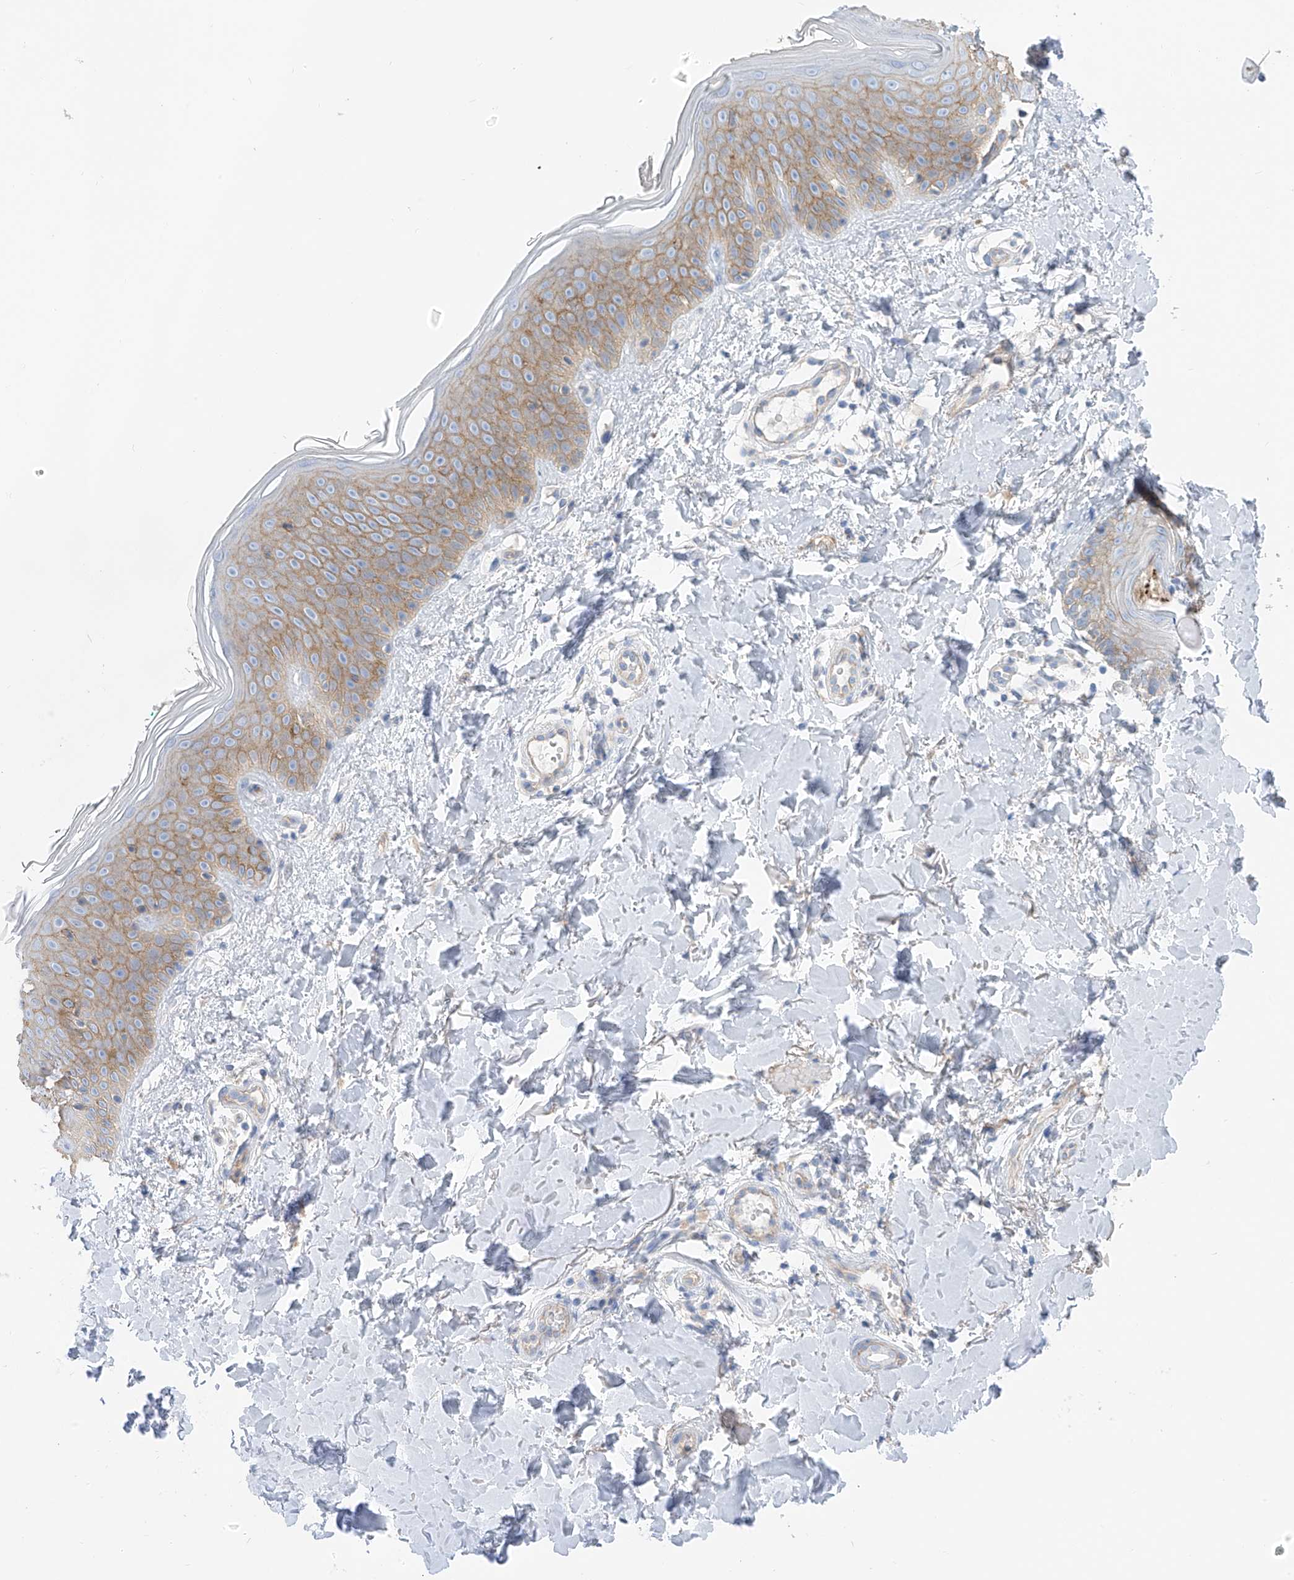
{"staining": {"intensity": "negative", "quantity": "none", "location": "none"}, "tissue": "skin", "cell_type": "Fibroblasts", "image_type": "normal", "snomed": [{"axis": "morphology", "description": "Normal tissue, NOS"}, {"axis": "topography", "description": "Skin"}], "caption": "The image demonstrates no staining of fibroblasts in benign skin.", "gene": "ITGA9", "patient": {"sex": "male", "age": 37}}